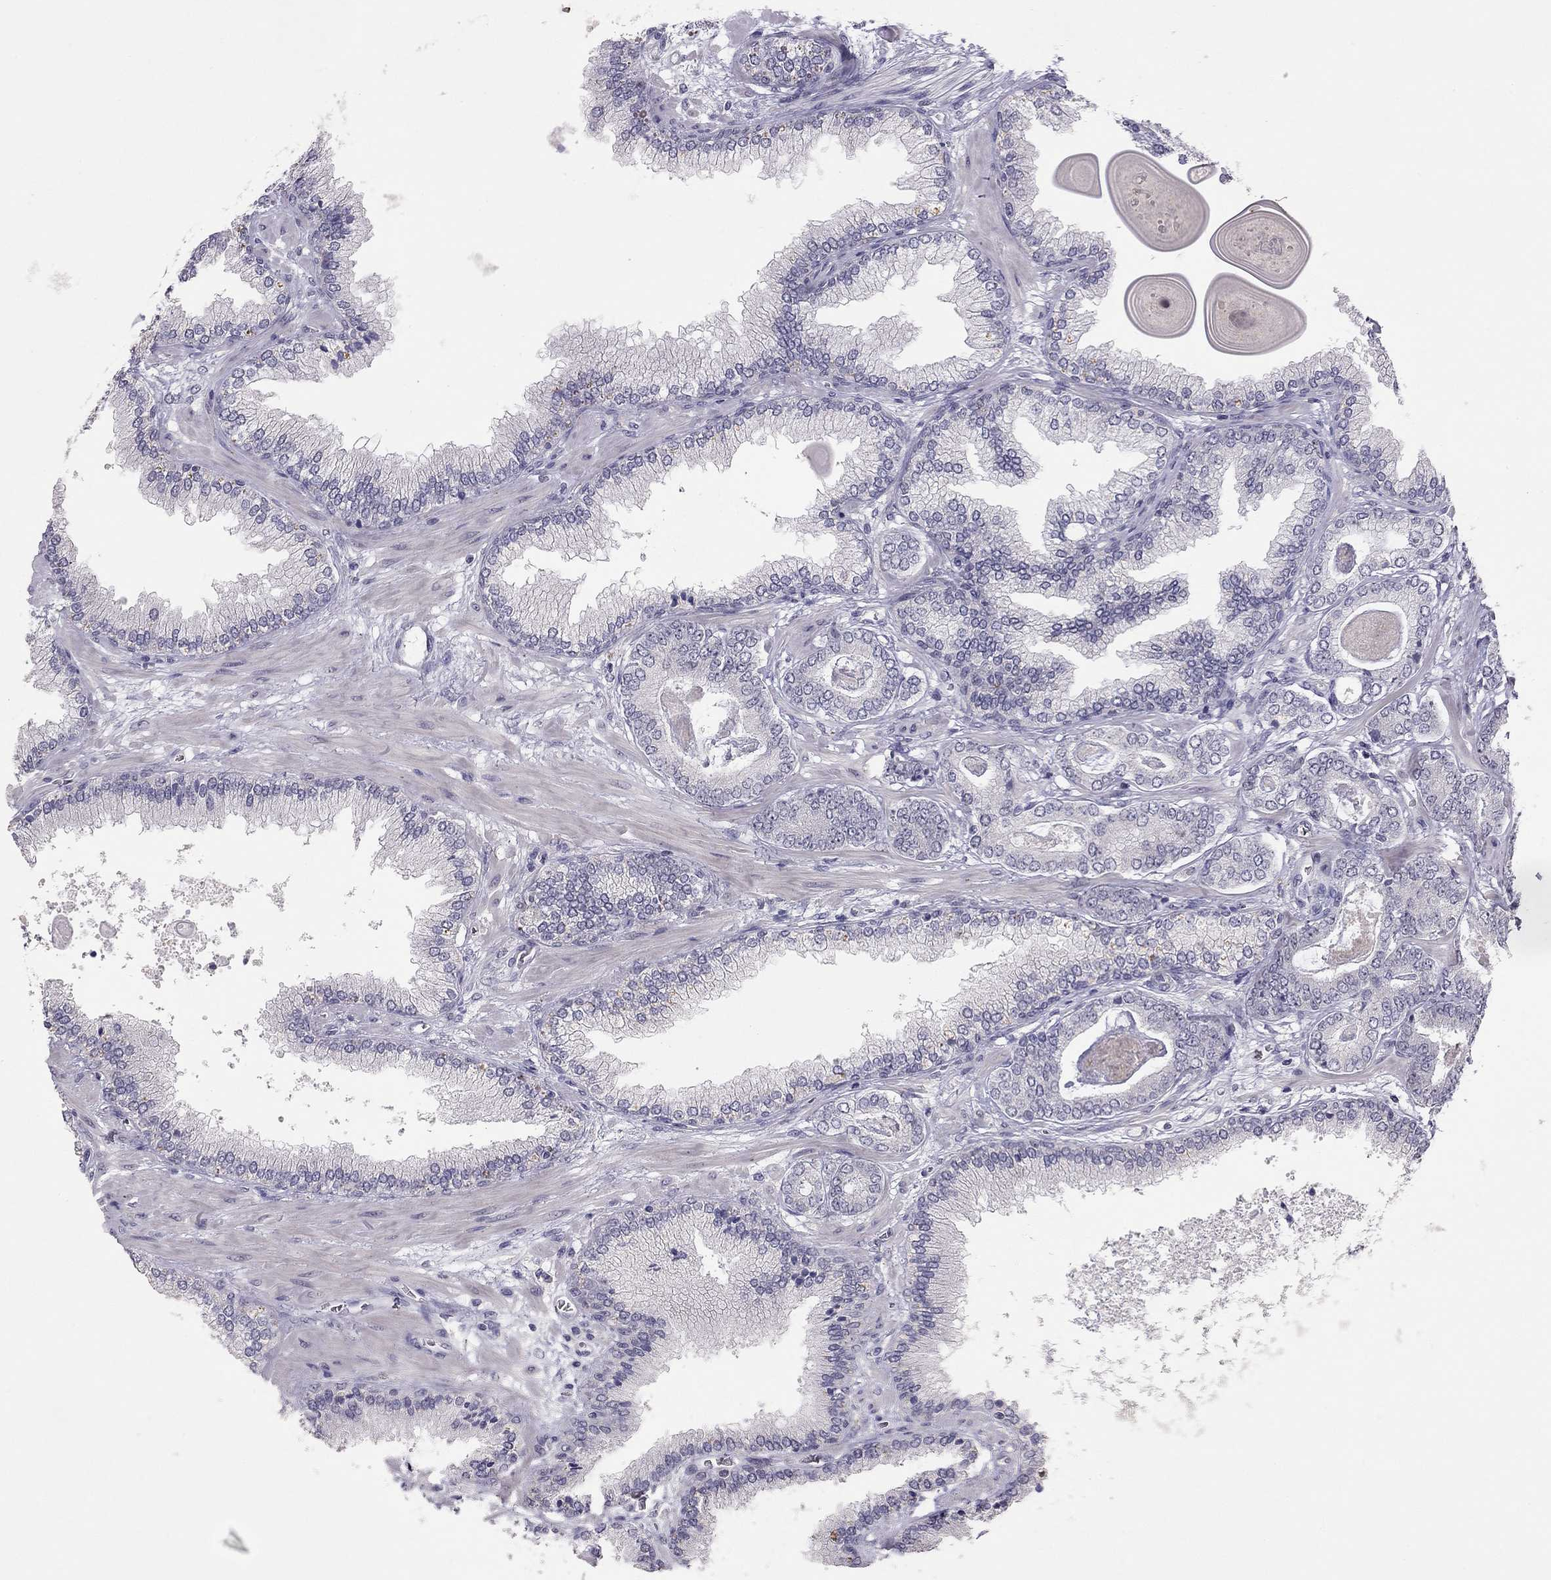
{"staining": {"intensity": "negative", "quantity": "none", "location": "none"}, "tissue": "prostate cancer", "cell_type": "Tumor cells", "image_type": "cancer", "snomed": [{"axis": "morphology", "description": "Adenocarcinoma, Low grade"}, {"axis": "topography", "description": "Prostate"}], "caption": "Photomicrograph shows no significant protein staining in tumor cells of prostate cancer.", "gene": "ADORA2A", "patient": {"sex": "male", "age": 69}}